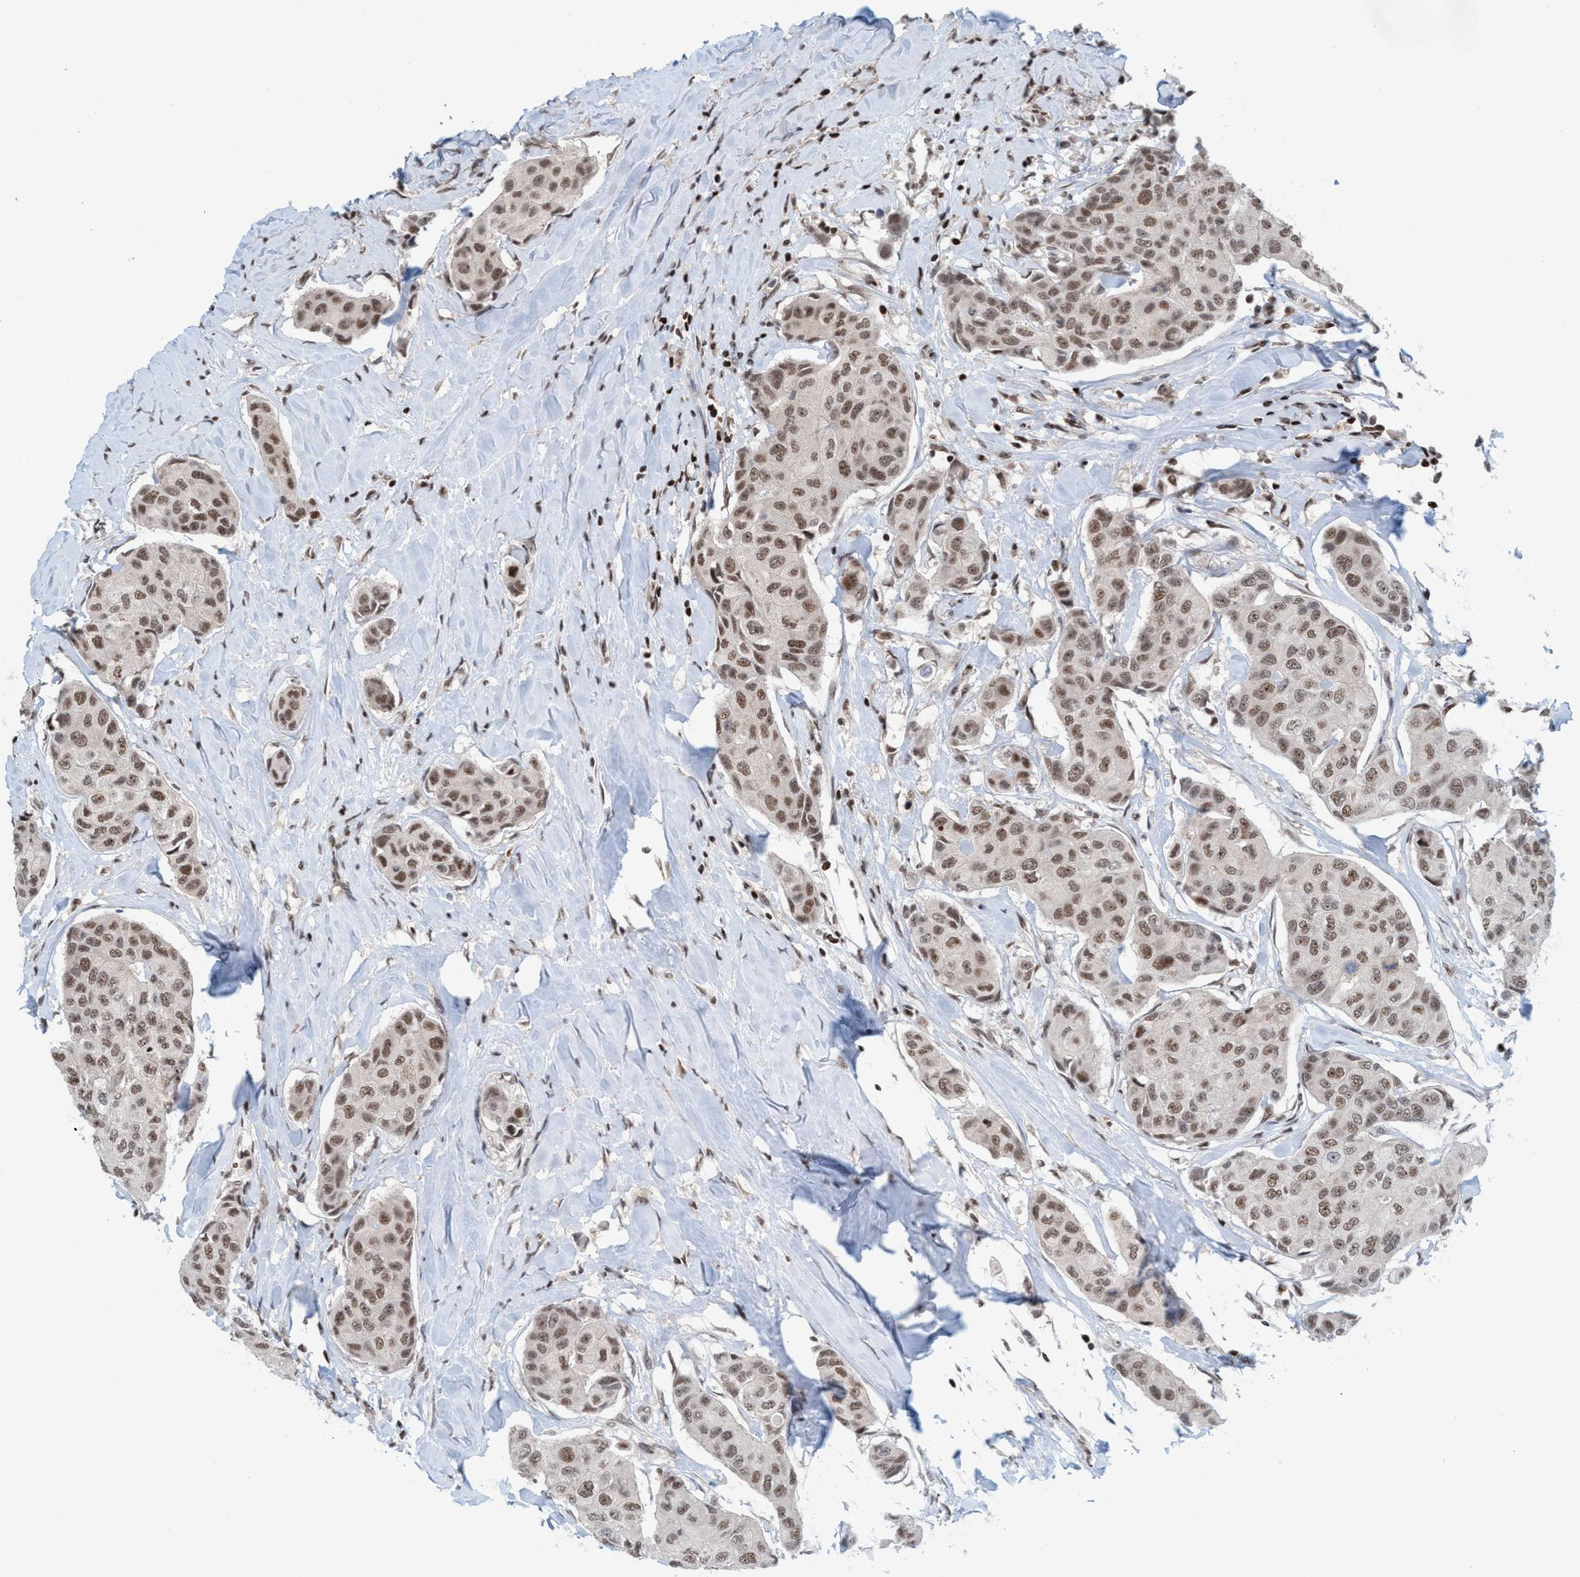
{"staining": {"intensity": "moderate", "quantity": ">75%", "location": "nuclear"}, "tissue": "breast cancer", "cell_type": "Tumor cells", "image_type": "cancer", "snomed": [{"axis": "morphology", "description": "Duct carcinoma"}, {"axis": "topography", "description": "Breast"}], "caption": "Breast cancer (intraductal carcinoma) was stained to show a protein in brown. There is medium levels of moderate nuclear positivity in about >75% of tumor cells.", "gene": "SMCR8", "patient": {"sex": "female", "age": 80}}